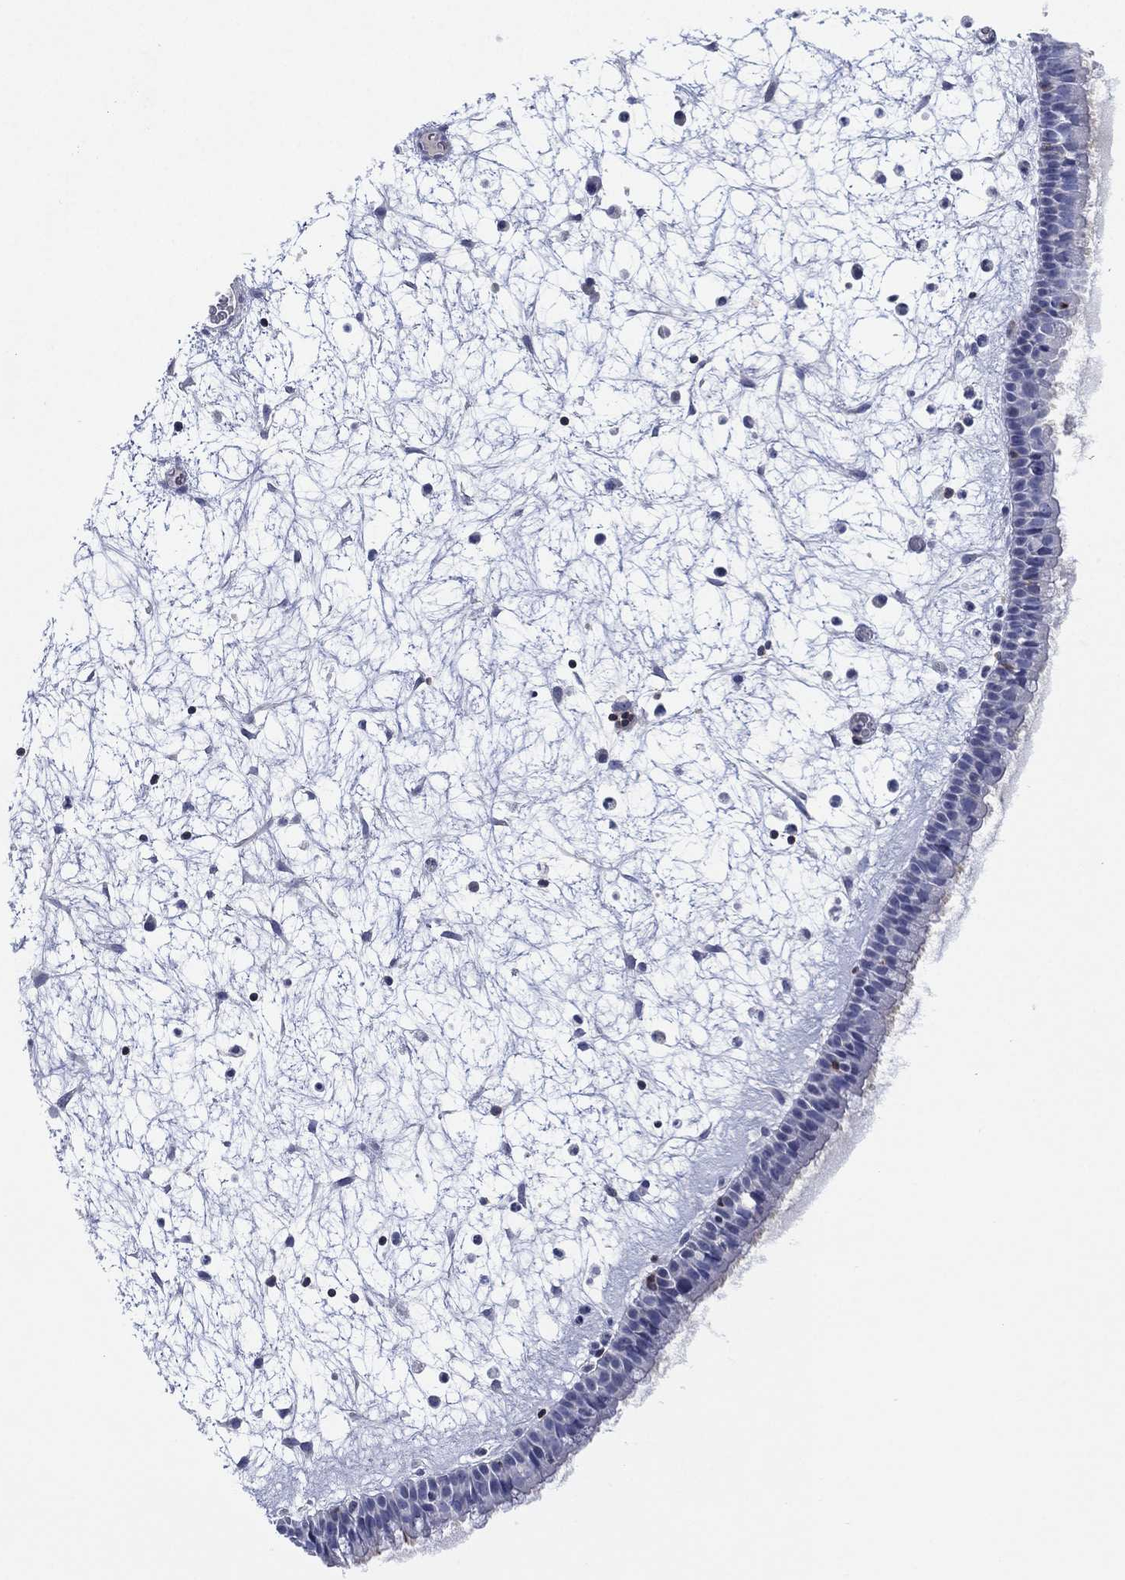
{"staining": {"intensity": "negative", "quantity": "none", "location": "none"}, "tissue": "nasopharynx", "cell_type": "Respiratory epithelial cells", "image_type": "normal", "snomed": [{"axis": "morphology", "description": "Normal tissue, NOS"}, {"axis": "topography", "description": "Nasopharynx"}], "caption": "This image is of unremarkable nasopharynx stained with immunohistochemistry to label a protein in brown with the nuclei are counter-stained blue. There is no expression in respiratory epithelial cells. (Stains: DAB IHC with hematoxylin counter stain, Microscopy: brightfield microscopy at high magnification).", "gene": "SEPTIN1", "patient": {"sex": "male", "age": 58}}